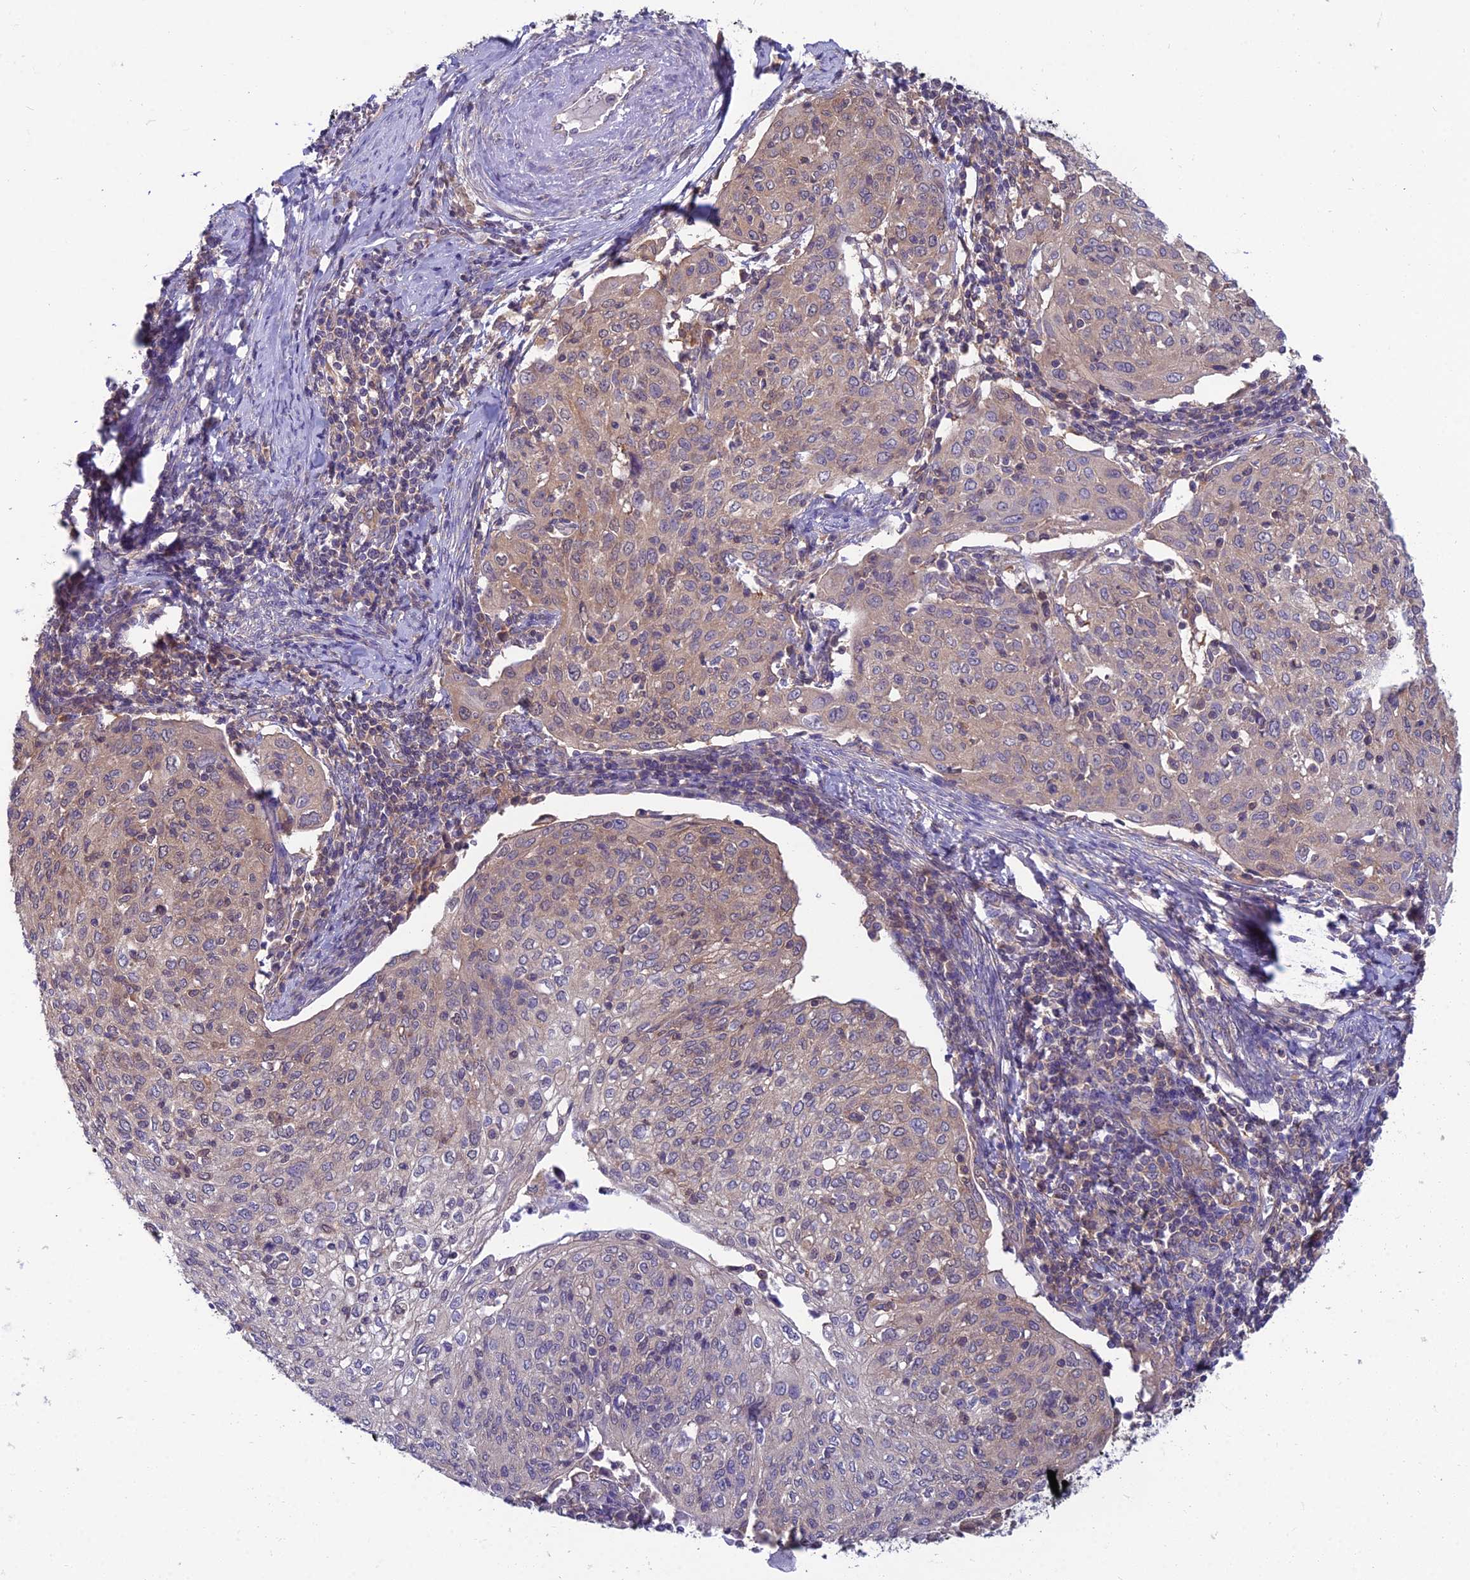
{"staining": {"intensity": "weak", "quantity": "25%-75%", "location": "cytoplasmic/membranous"}, "tissue": "cervical cancer", "cell_type": "Tumor cells", "image_type": "cancer", "snomed": [{"axis": "morphology", "description": "Squamous cell carcinoma, NOS"}, {"axis": "topography", "description": "Cervix"}], "caption": "An immunohistochemistry image of neoplastic tissue is shown. Protein staining in brown highlights weak cytoplasmic/membranous positivity in cervical cancer within tumor cells.", "gene": "MVD", "patient": {"sex": "female", "age": 67}}